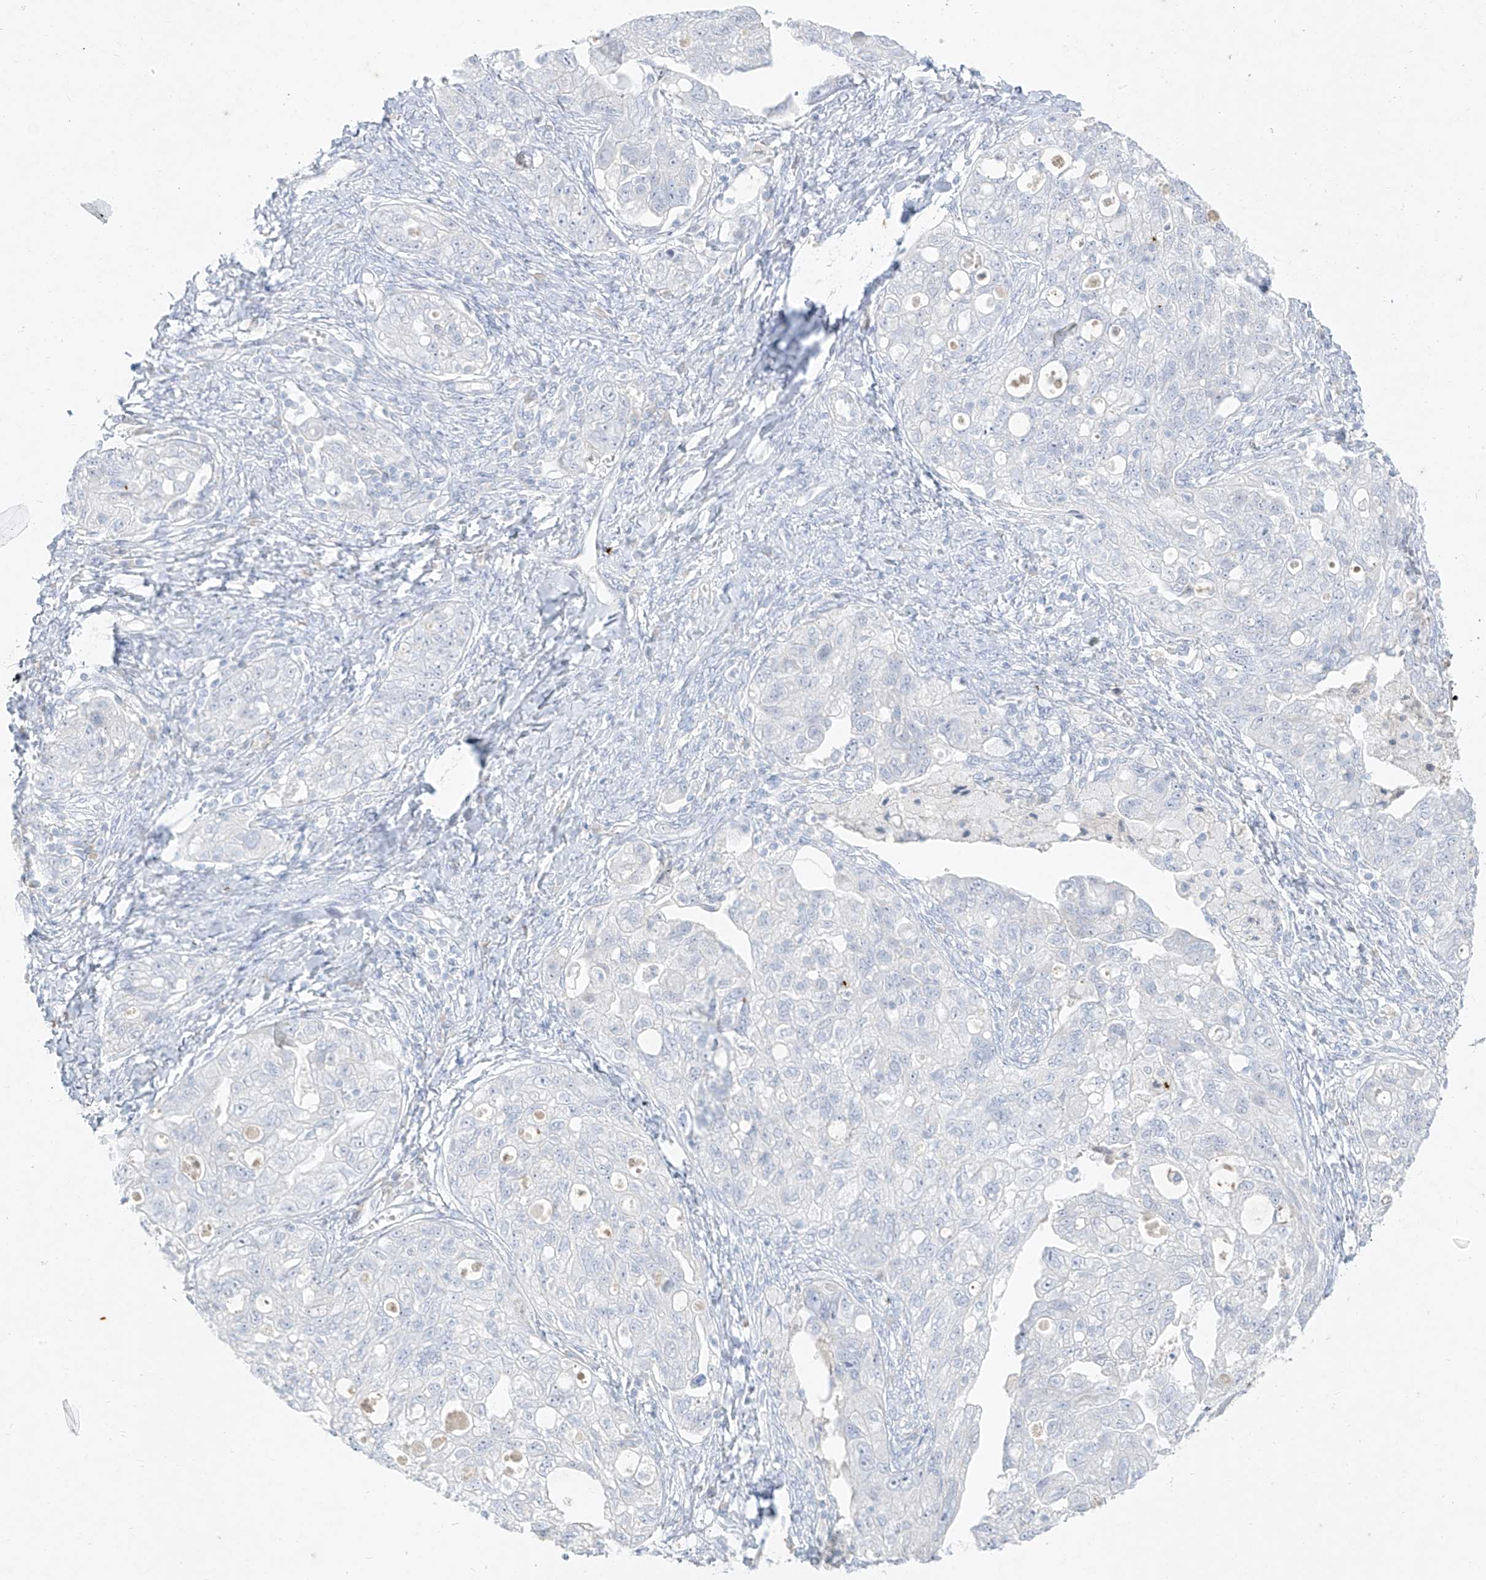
{"staining": {"intensity": "negative", "quantity": "none", "location": "none"}, "tissue": "ovarian cancer", "cell_type": "Tumor cells", "image_type": "cancer", "snomed": [{"axis": "morphology", "description": "Carcinoma, NOS"}, {"axis": "morphology", "description": "Cystadenocarcinoma, serous, NOS"}, {"axis": "topography", "description": "Ovary"}], "caption": "Tumor cells are negative for protein expression in human serous cystadenocarcinoma (ovarian).", "gene": "TGM4", "patient": {"sex": "female", "age": 69}}